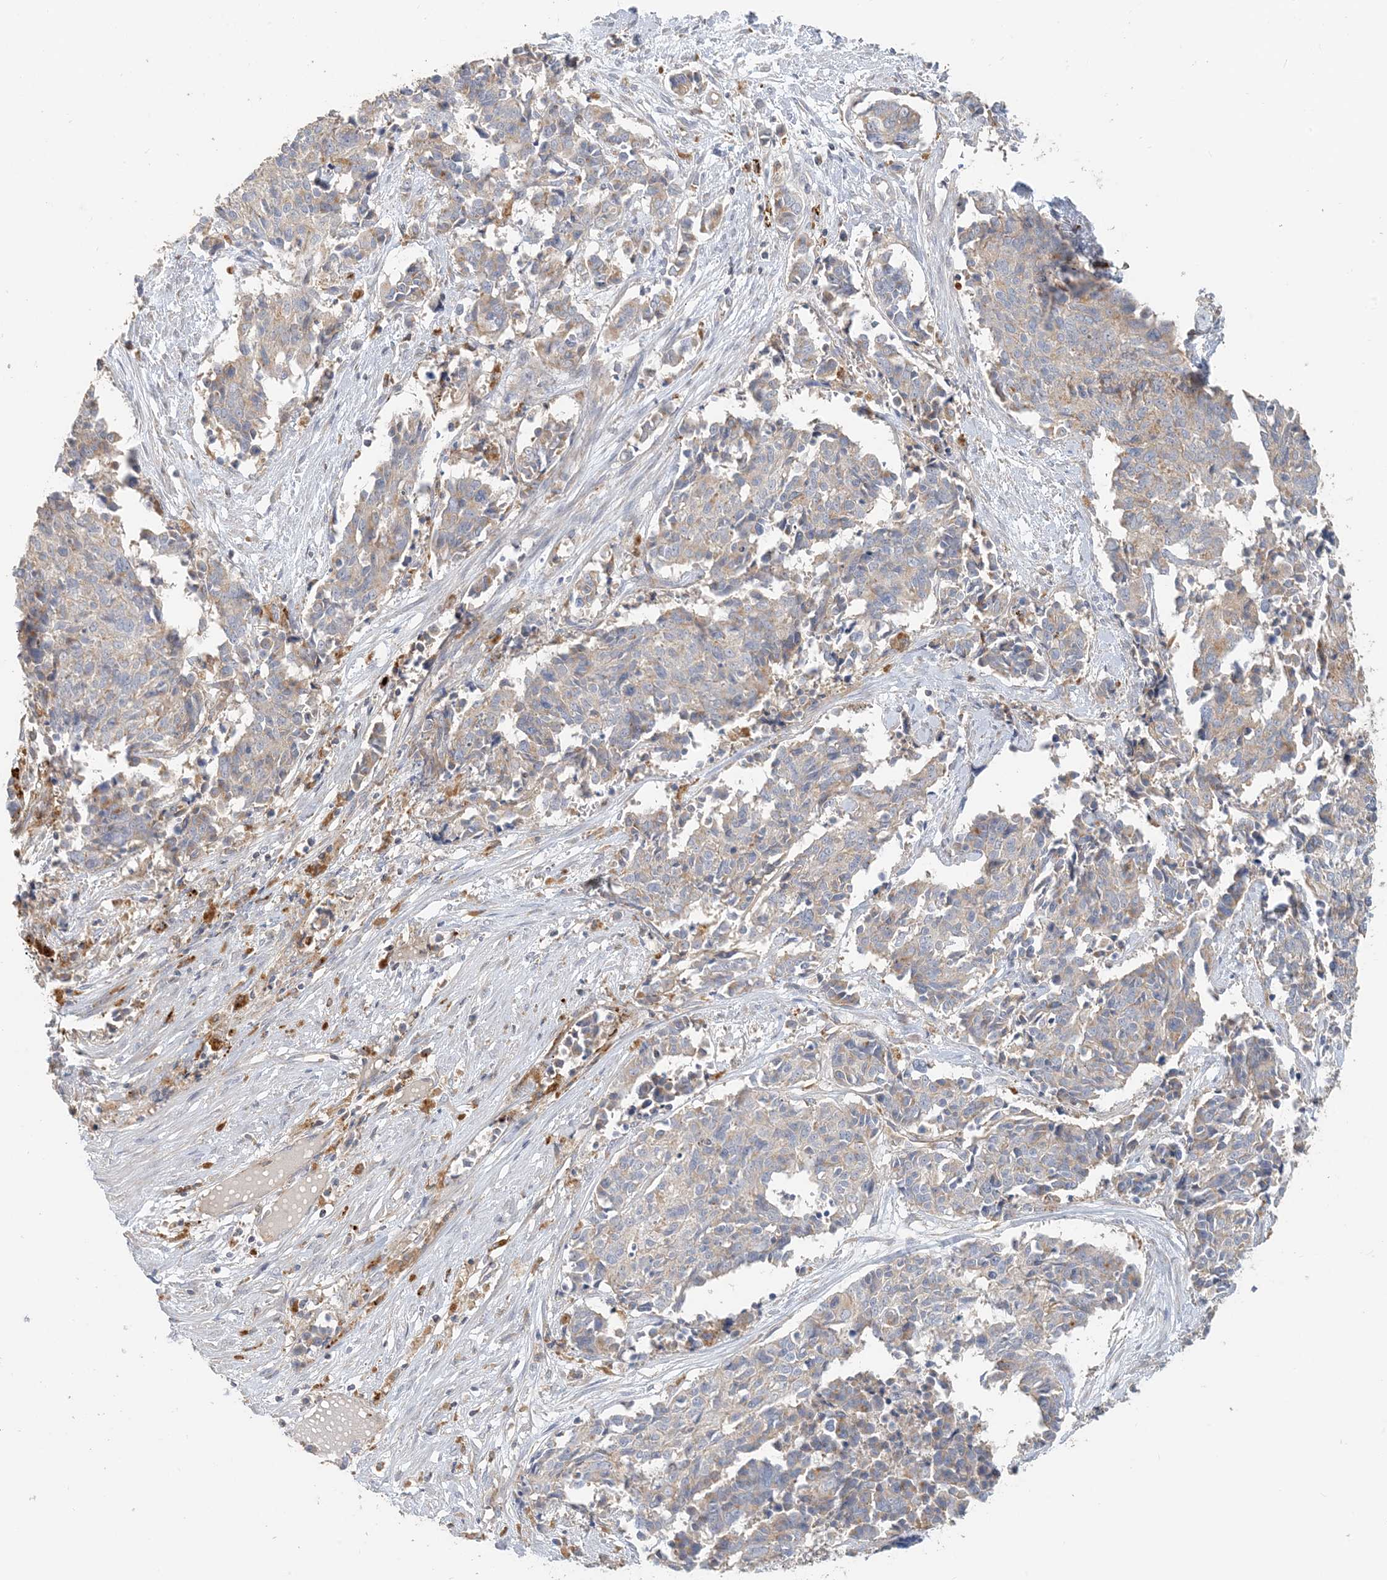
{"staining": {"intensity": "negative", "quantity": "none", "location": "none"}, "tissue": "cervical cancer", "cell_type": "Tumor cells", "image_type": "cancer", "snomed": [{"axis": "morphology", "description": "Normal tissue, NOS"}, {"axis": "morphology", "description": "Squamous cell carcinoma, NOS"}, {"axis": "topography", "description": "Cervix"}], "caption": "Immunohistochemical staining of squamous cell carcinoma (cervical) reveals no significant positivity in tumor cells.", "gene": "SPPL2A", "patient": {"sex": "female", "age": 35}}